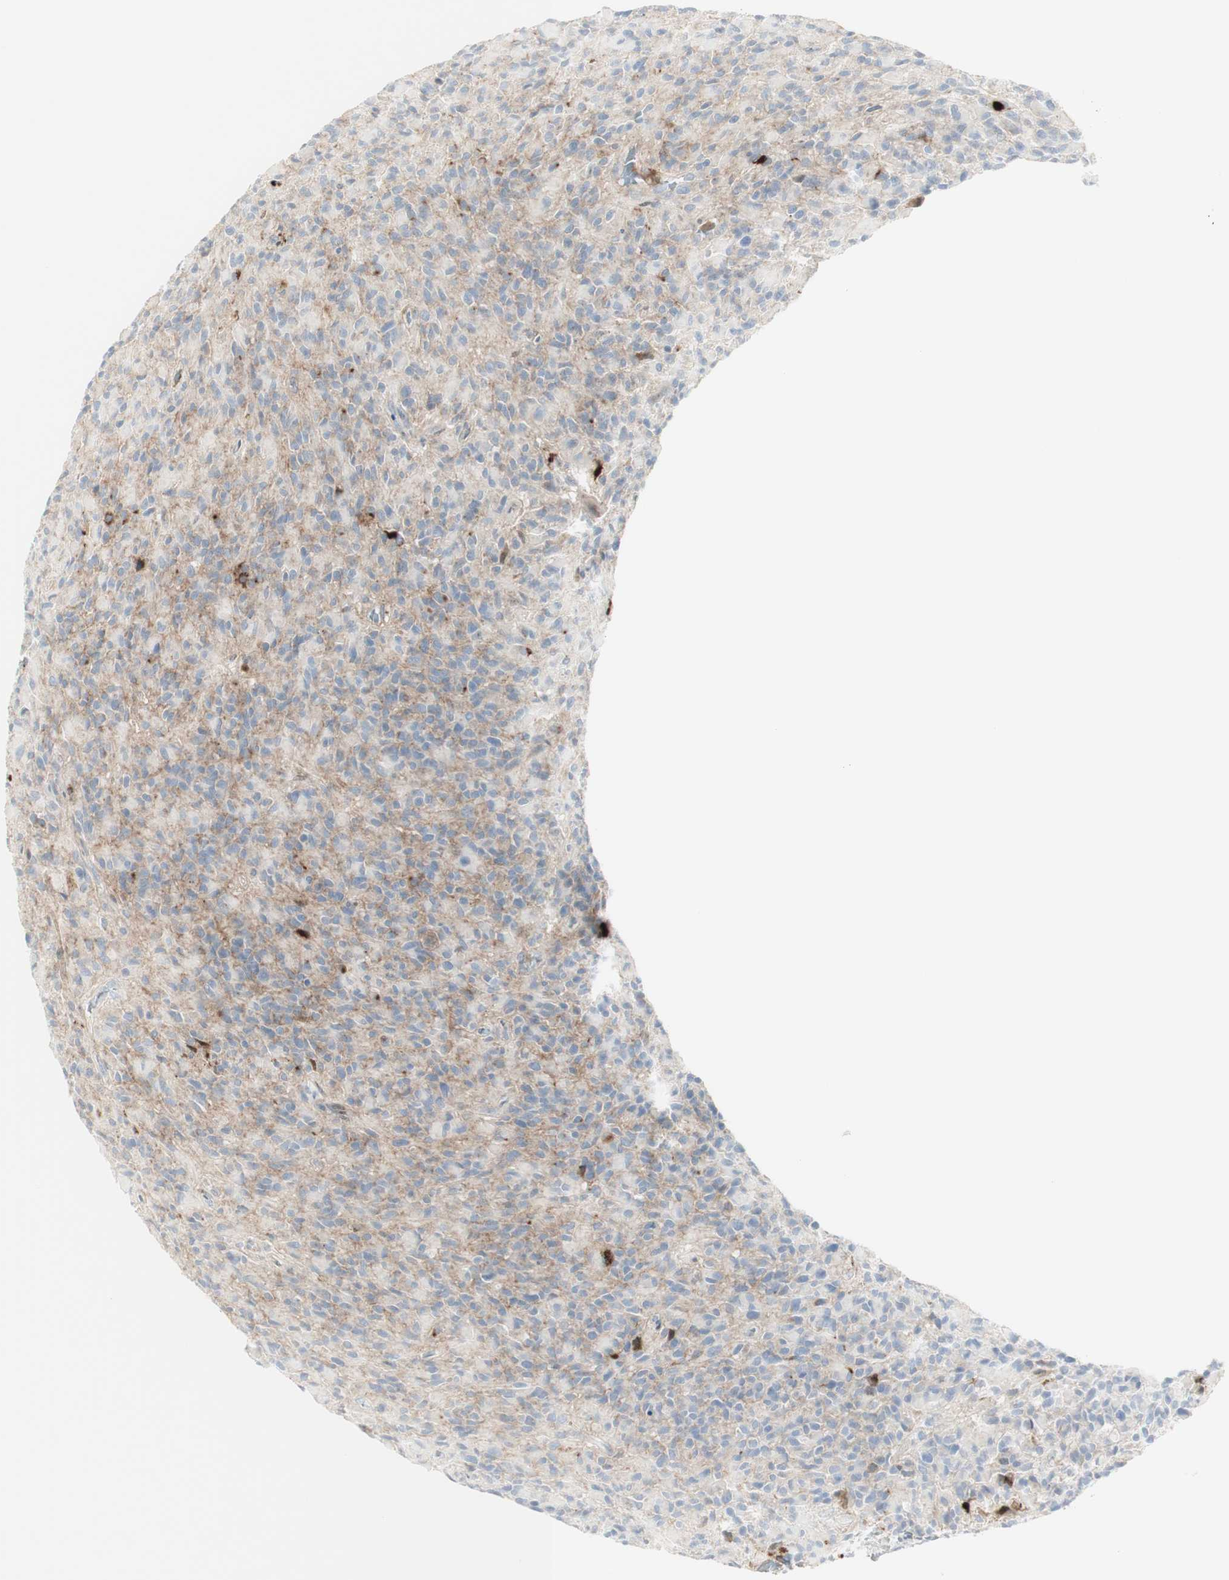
{"staining": {"intensity": "strong", "quantity": "25%-75%", "location": "cytoplasmic/membranous"}, "tissue": "glioma", "cell_type": "Tumor cells", "image_type": "cancer", "snomed": [{"axis": "morphology", "description": "Glioma, malignant, High grade"}, {"axis": "topography", "description": "Brain"}], "caption": "This image reveals high-grade glioma (malignant) stained with immunohistochemistry (IHC) to label a protein in brown. The cytoplasmic/membranous of tumor cells show strong positivity for the protein. Nuclei are counter-stained blue.", "gene": "MDK", "patient": {"sex": "male", "age": 71}}